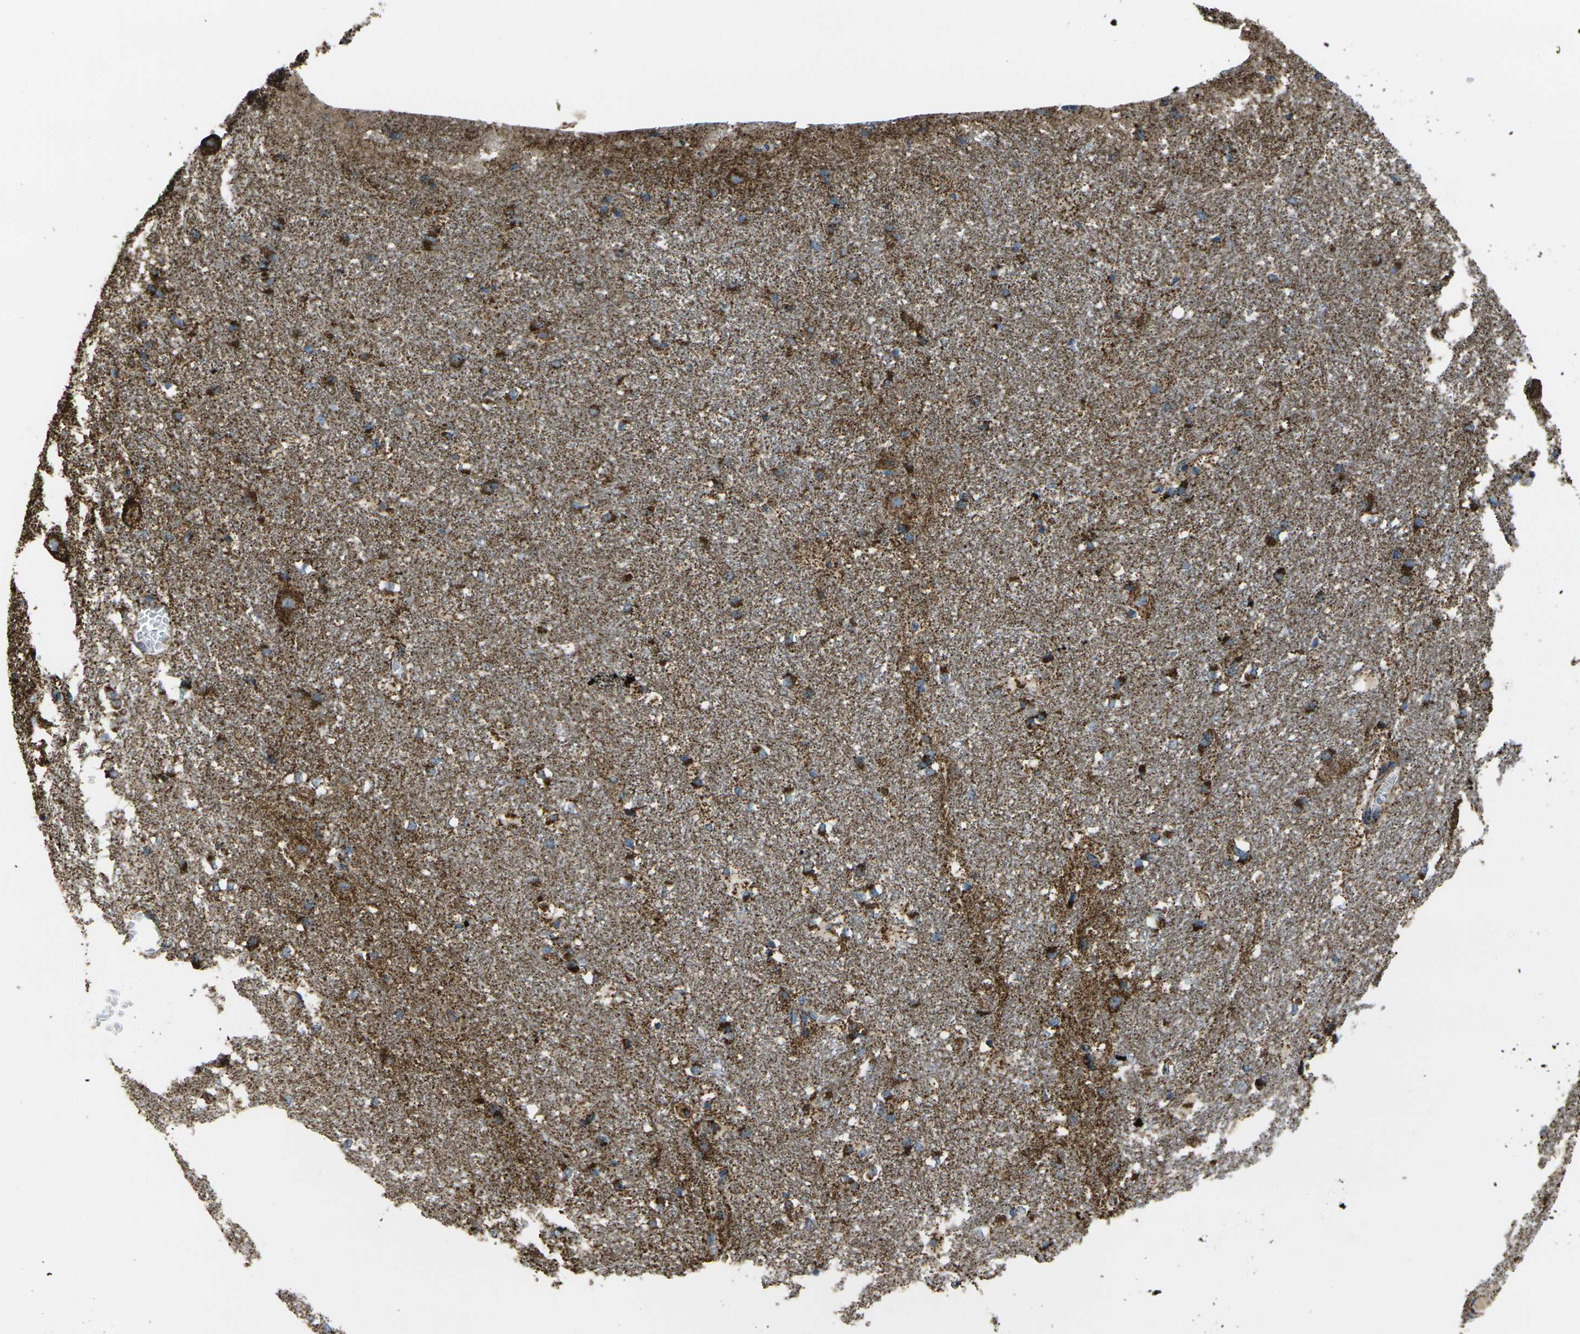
{"staining": {"intensity": "moderate", "quantity": ">75%", "location": "cytoplasmic/membranous"}, "tissue": "hippocampus", "cell_type": "Glial cells", "image_type": "normal", "snomed": [{"axis": "morphology", "description": "Normal tissue, NOS"}, {"axis": "topography", "description": "Hippocampus"}], "caption": "DAB (3,3'-diaminobenzidine) immunohistochemical staining of unremarkable human hippocampus demonstrates moderate cytoplasmic/membranous protein positivity in approximately >75% of glial cells.", "gene": "KLHL5", "patient": {"sex": "female", "age": 19}}